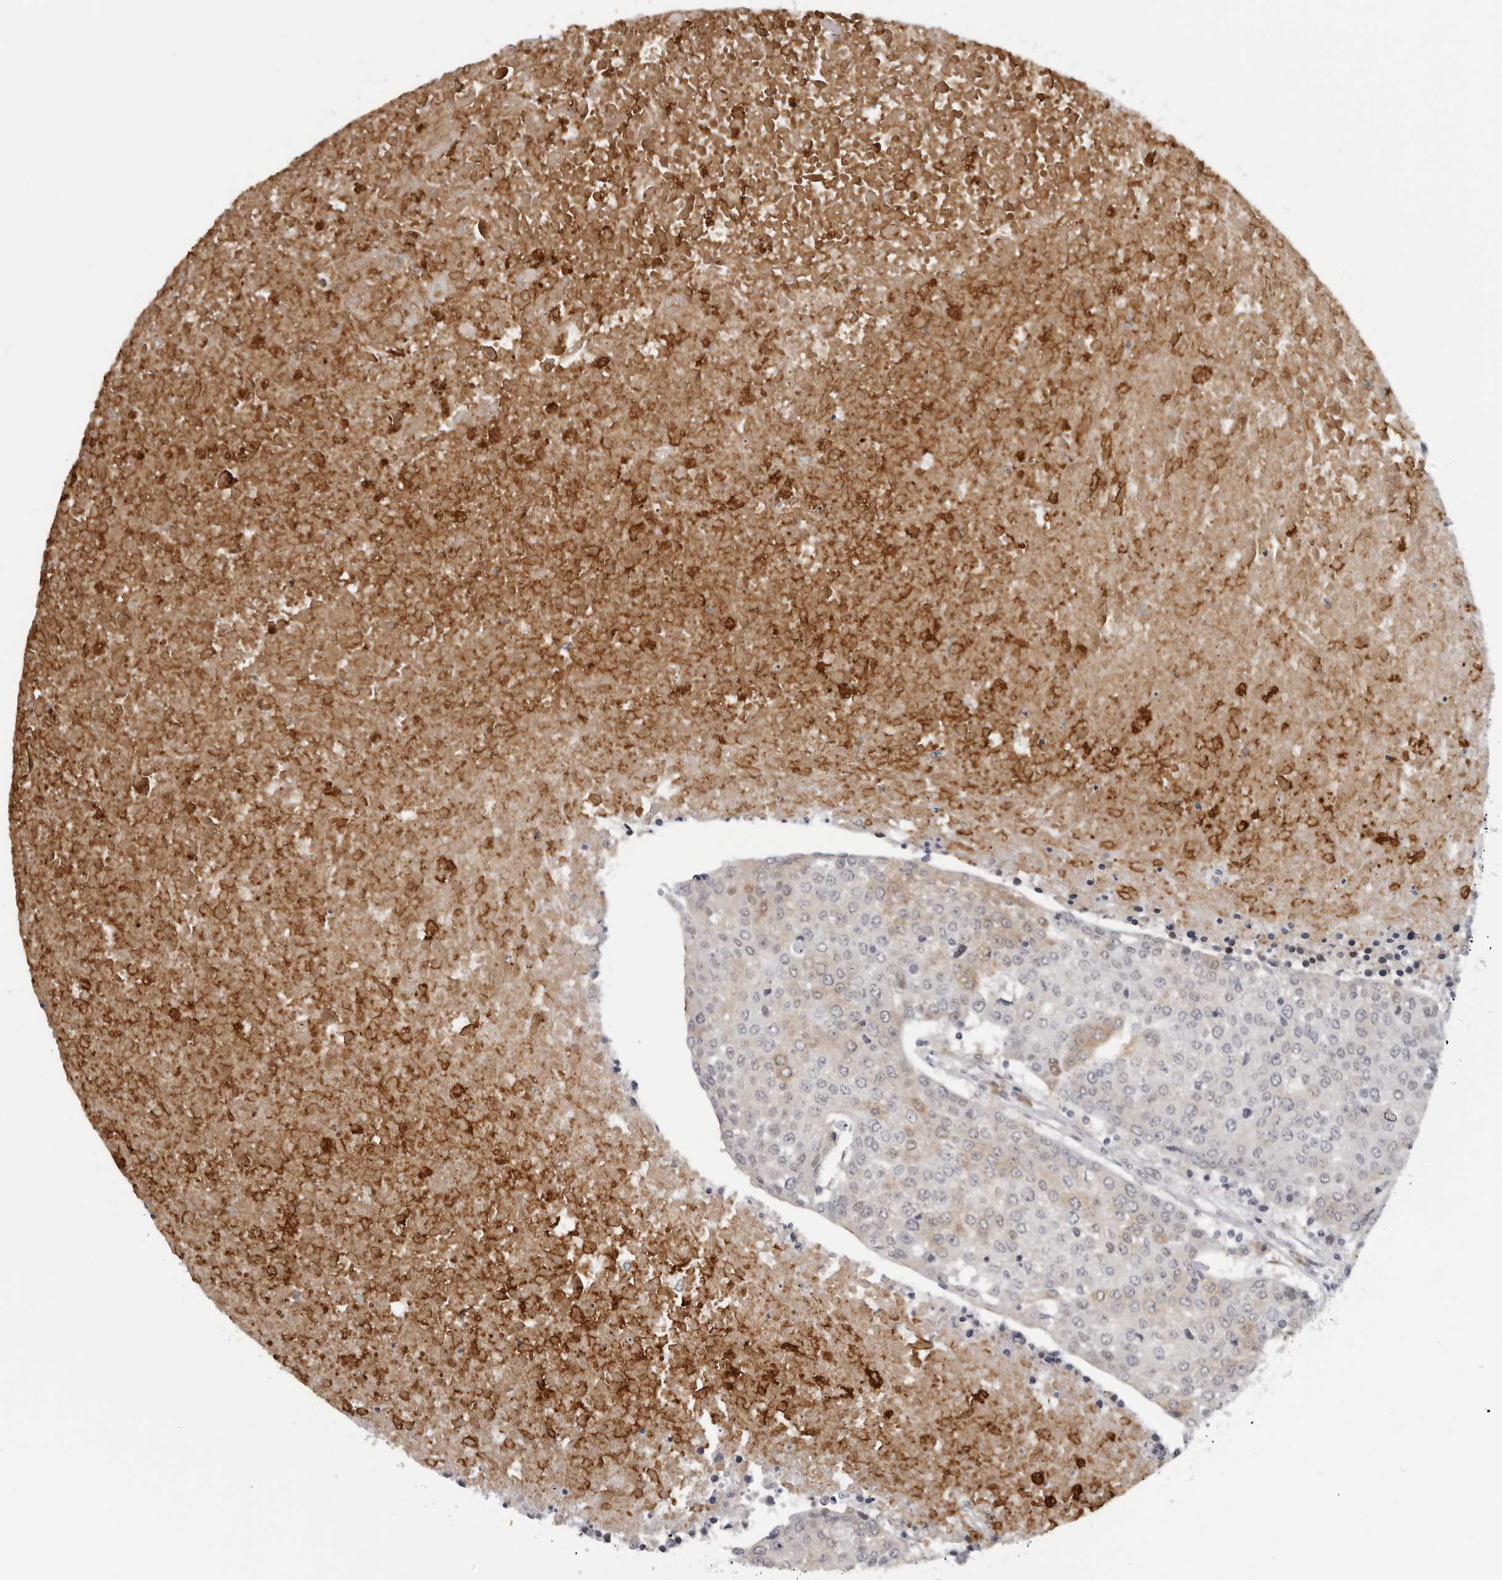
{"staining": {"intensity": "weak", "quantity": ">75%", "location": "nuclear"}, "tissue": "urothelial cancer", "cell_type": "Tumor cells", "image_type": "cancer", "snomed": [{"axis": "morphology", "description": "Urothelial carcinoma, High grade"}, {"axis": "topography", "description": "Urinary bladder"}], "caption": "This is a photomicrograph of immunohistochemistry (IHC) staining of urothelial cancer, which shows weak positivity in the nuclear of tumor cells.", "gene": "ALPK2", "patient": {"sex": "female", "age": 85}}